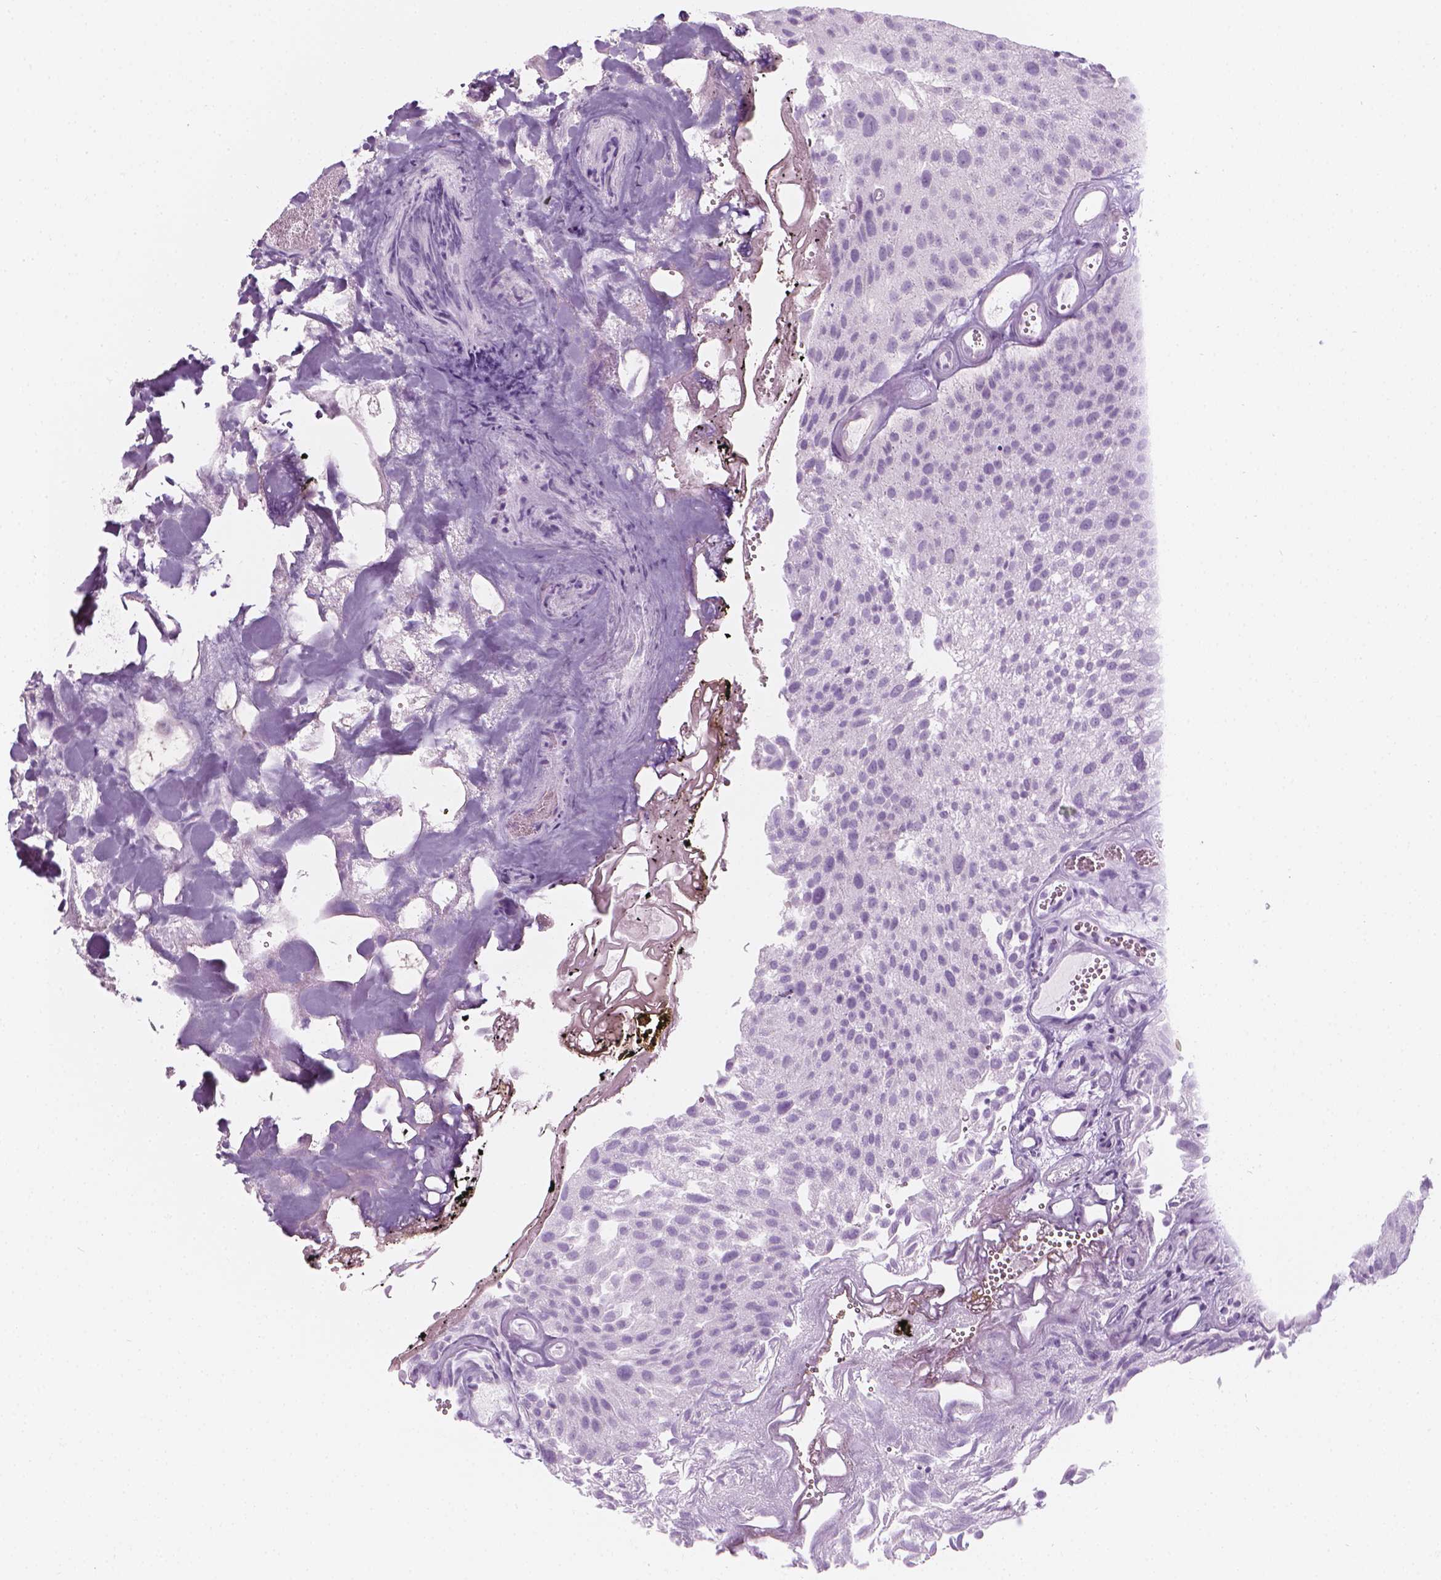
{"staining": {"intensity": "negative", "quantity": "none", "location": "none"}, "tissue": "urothelial cancer", "cell_type": "Tumor cells", "image_type": "cancer", "snomed": [{"axis": "morphology", "description": "Urothelial carcinoma, Low grade"}, {"axis": "topography", "description": "Urinary bladder"}], "caption": "A photomicrograph of human low-grade urothelial carcinoma is negative for staining in tumor cells.", "gene": "SCG3", "patient": {"sex": "male", "age": 72}}